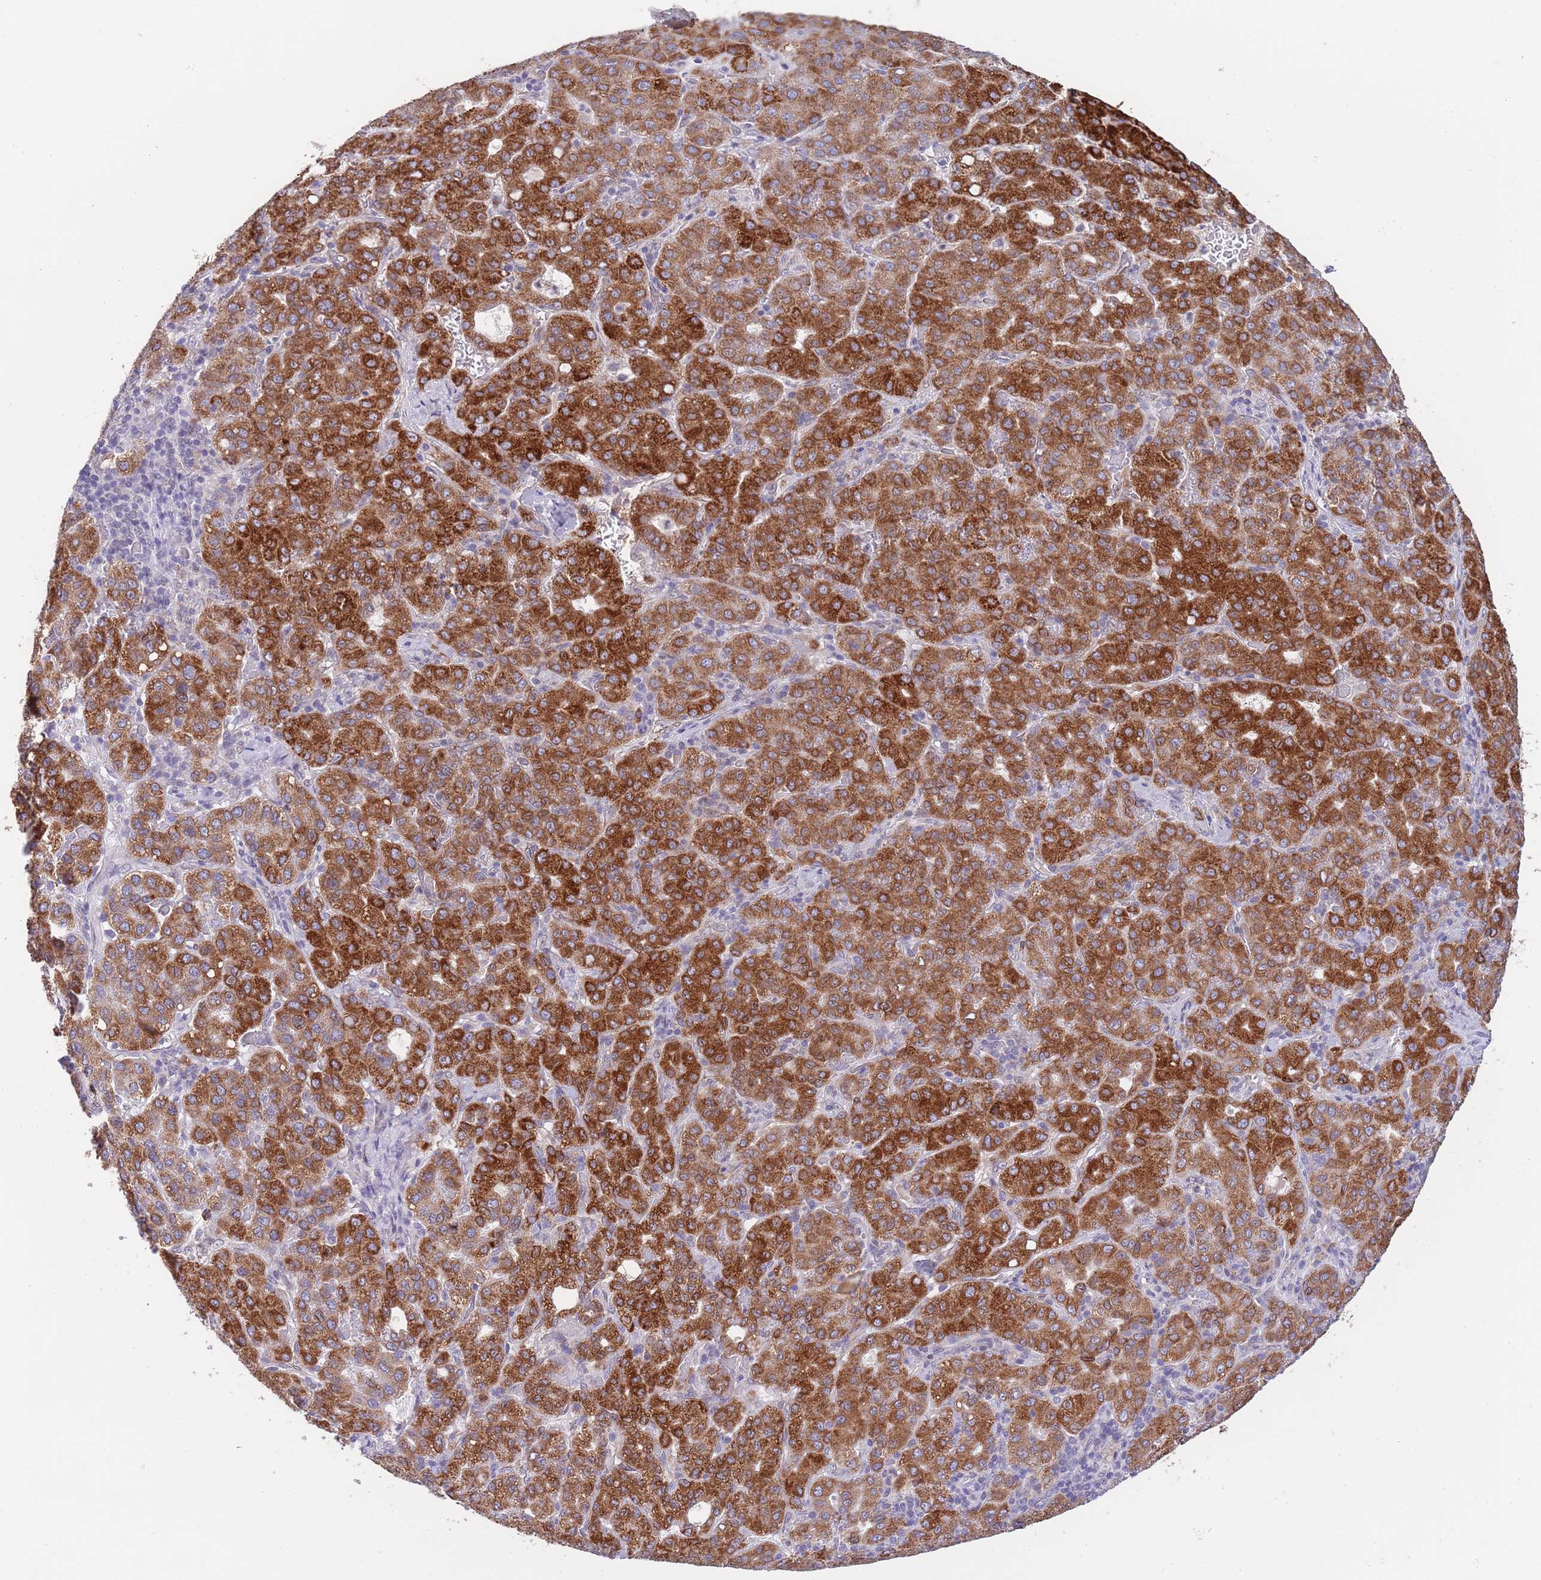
{"staining": {"intensity": "strong", "quantity": ">75%", "location": "cytoplasmic/membranous"}, "tissue": "liver cancer", "cell_type": "Tumor cells", "image_type": "cancer", "snomed": [{"axis": "morphology", "description": "Carcinoma, Hepatocellular, NOS"}, {"axis": "topography", "description": "Liver"}], "caption": "This micrograph shows immunohistochemistry staining of human liver cancer, with high strong cytoplasmic/membranous expression in about >75% of tumor cells.", "gene": "EBPL", "patient": {"sex": "male", "age": 65}}